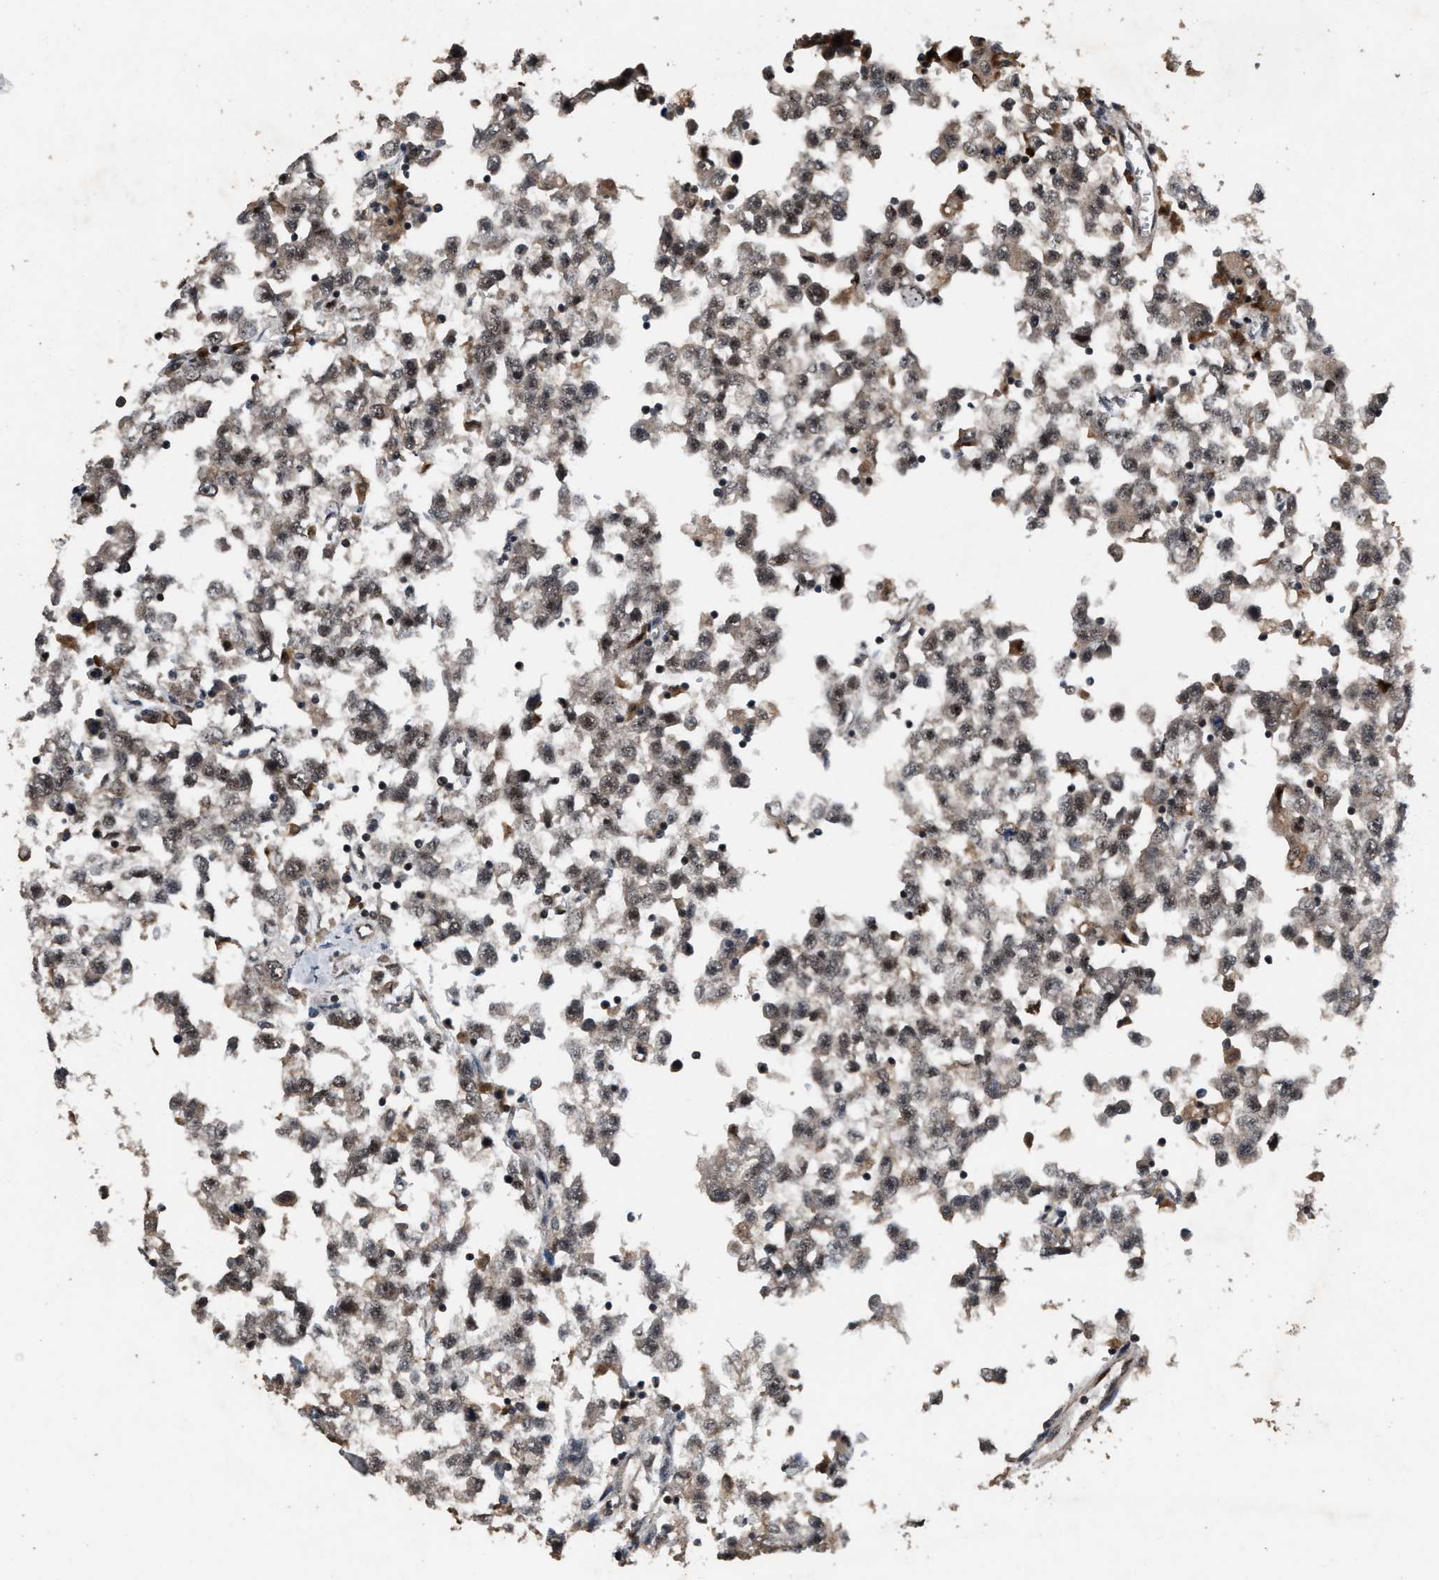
{"staining": {"intensity": "weak", "quantity": "<25%", "location": "cytoplasmic/membranous"}, "tissue": "testis cancer", "cell_type": "Tumor cells", "image_type": "cancer", "snomed": [{"axis": "morphology", "description": "Seminoma, NOS"}, {"axis": "morphology", "description": "Carcinoma, Embryonal, NOS"}, {"axis": "topography", "description": "Testis"}], "caption": "An immunohistochemistry photomicrograph of seminoma (testis) is shown. There is no staining in tumor cells of seminoma (testis).", "gene": "HAUS6", "patient": {"sex": "male", "age": 51}}